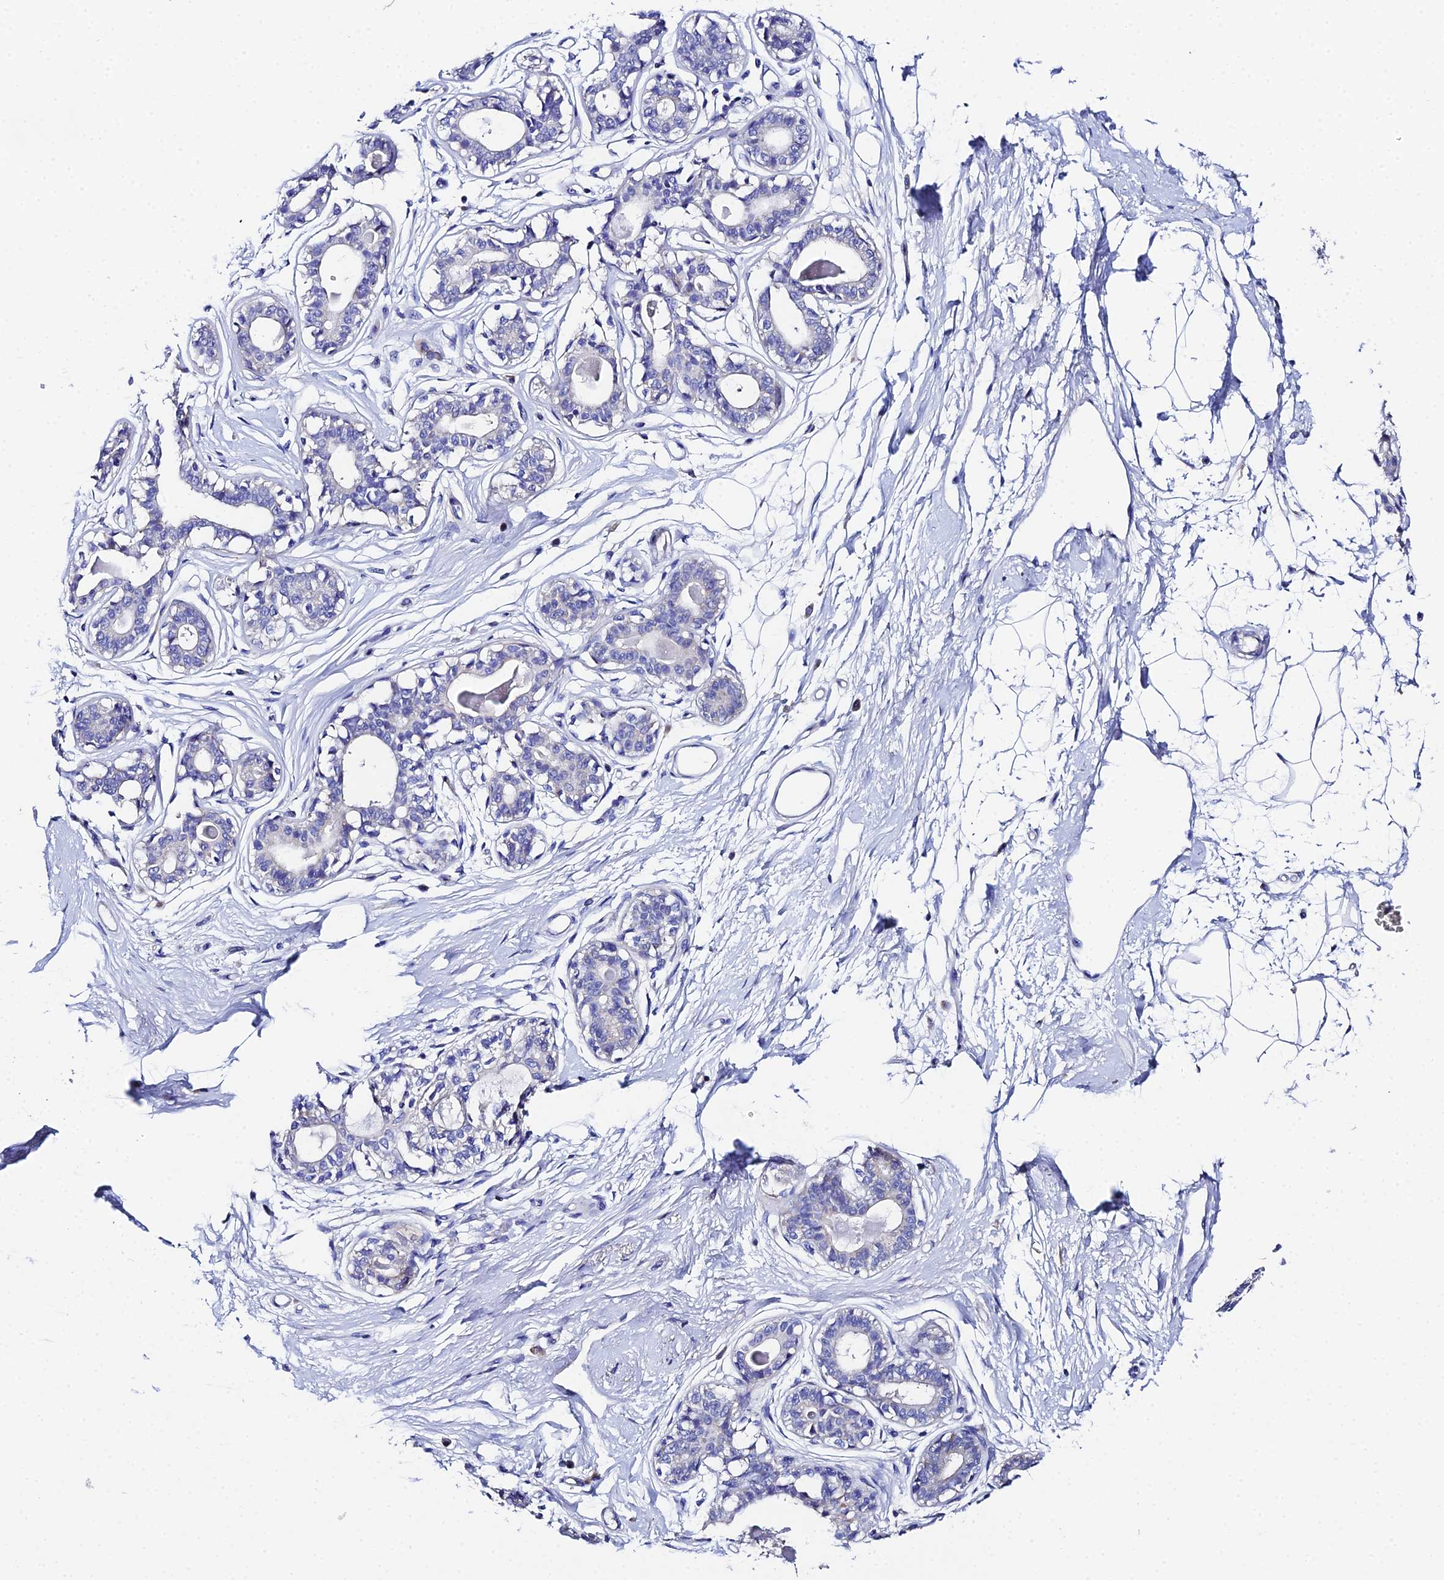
{"staining": {"intensity": "negative", "quantity": "none", "location": "none"}, "tissue": "breast", "cell_type": "Adipocytes", "image_type": "normal", "snomed": [{"axis": "morphology", "description": "Normal tissue, NOS"}, {"axis": "topography", "description": "Breast"}], "caption": "DAB (3,3'-diaminobenzidine) immunohistochemical staining of benign human breast reveals no significant positivity in adipocytes.", "gene": "UBE2L3", "patient": {"sex": "female", "age": 45}}